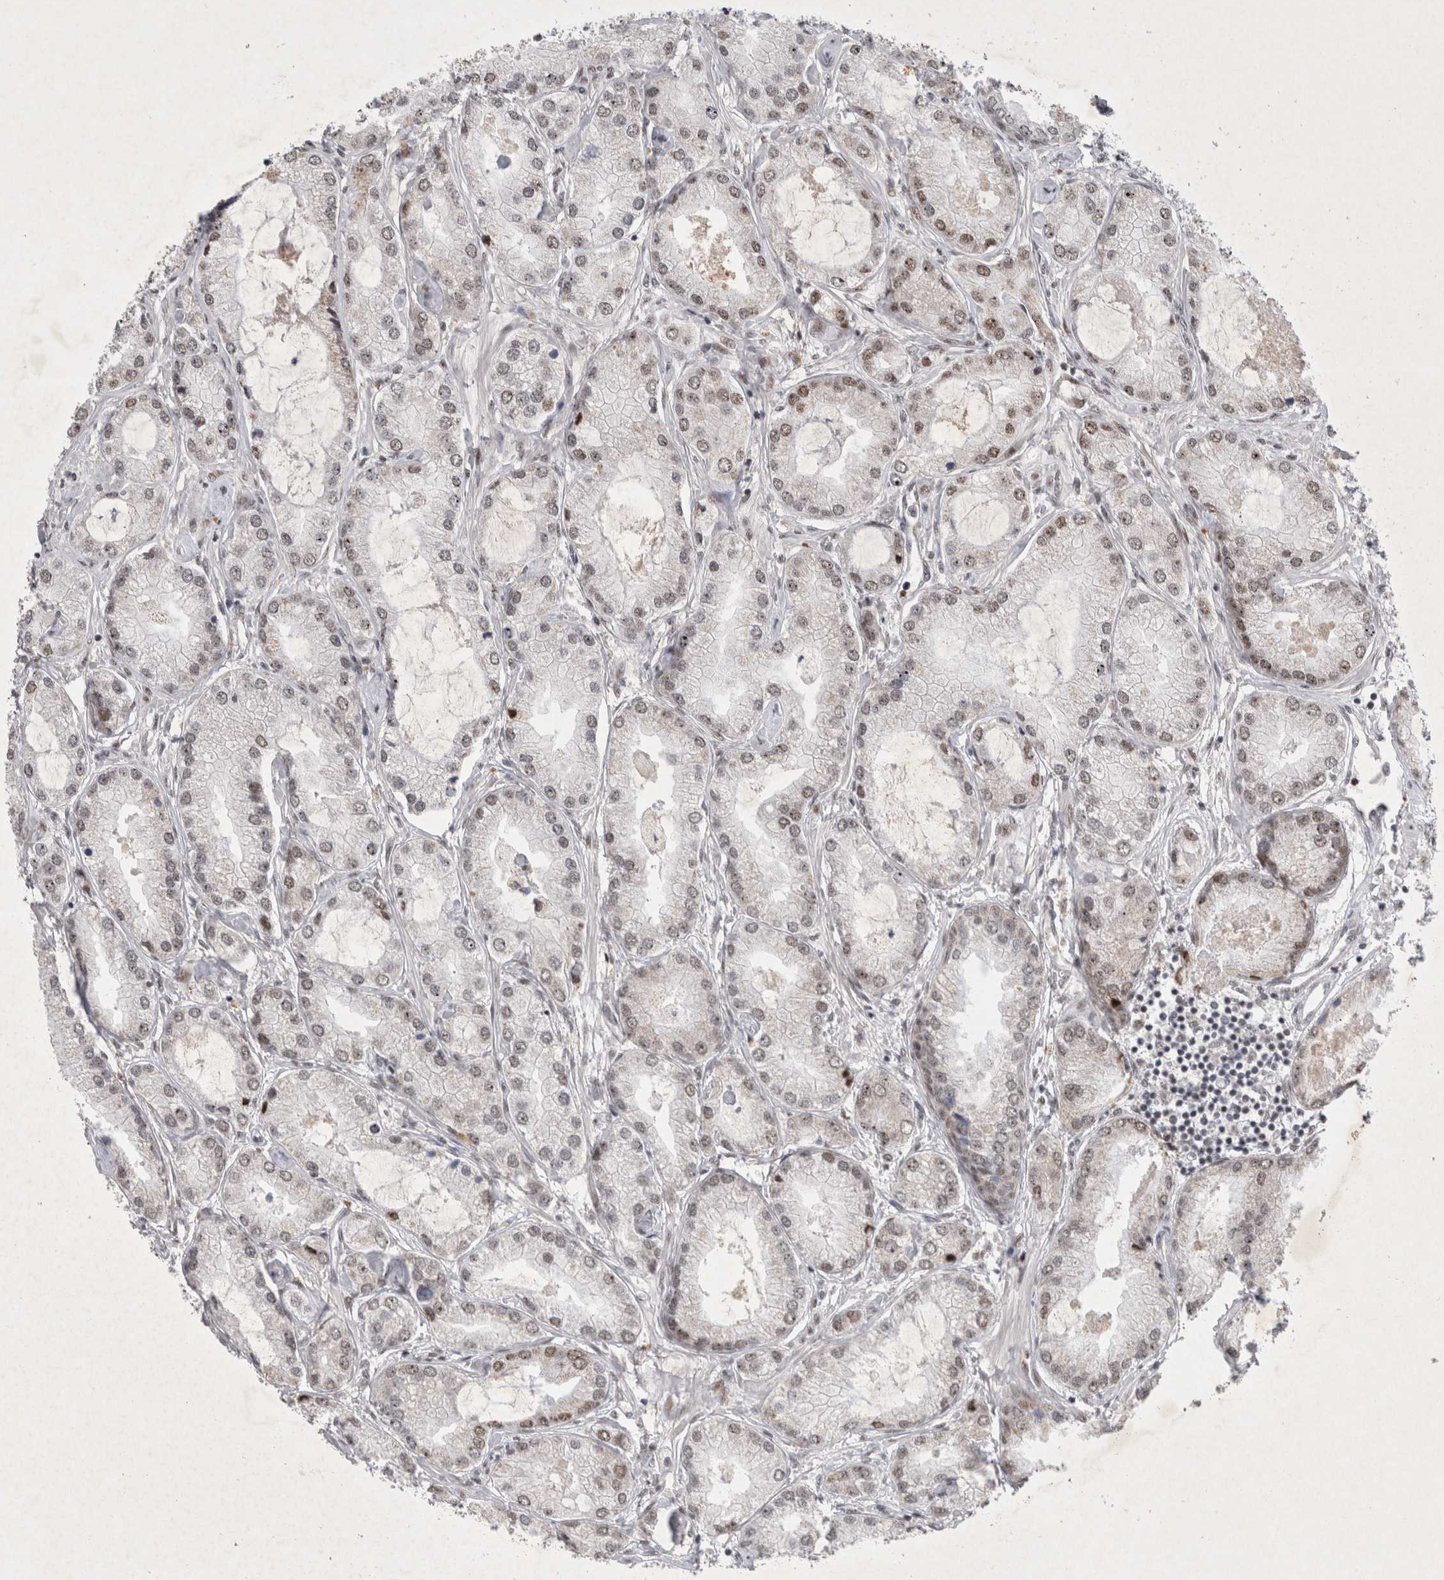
{"staining": {"intensity": "weak", "quantity": ">75%", "location": "nuclear"}, "tissue": "prostate cancer", "cell_type": "Tumor cells", "image_type": "cancer", "snomed": [{"axis": "morphology", "description": "Adenocarcinoma, Low grade"}, {"axis": "topography", "description": "Prostate"}], "caption": "IHC histopathology image of neoplastic tissue: adenocarcinoma (low-grade) (prostate) stained using IHC reveals low levels of weak protein expression localized specifically in the nuclear of tumor cells, appearing as a nuclear brown color.", "gene": "MRPL37", "patient": {"sex": "male", "age": 62}}